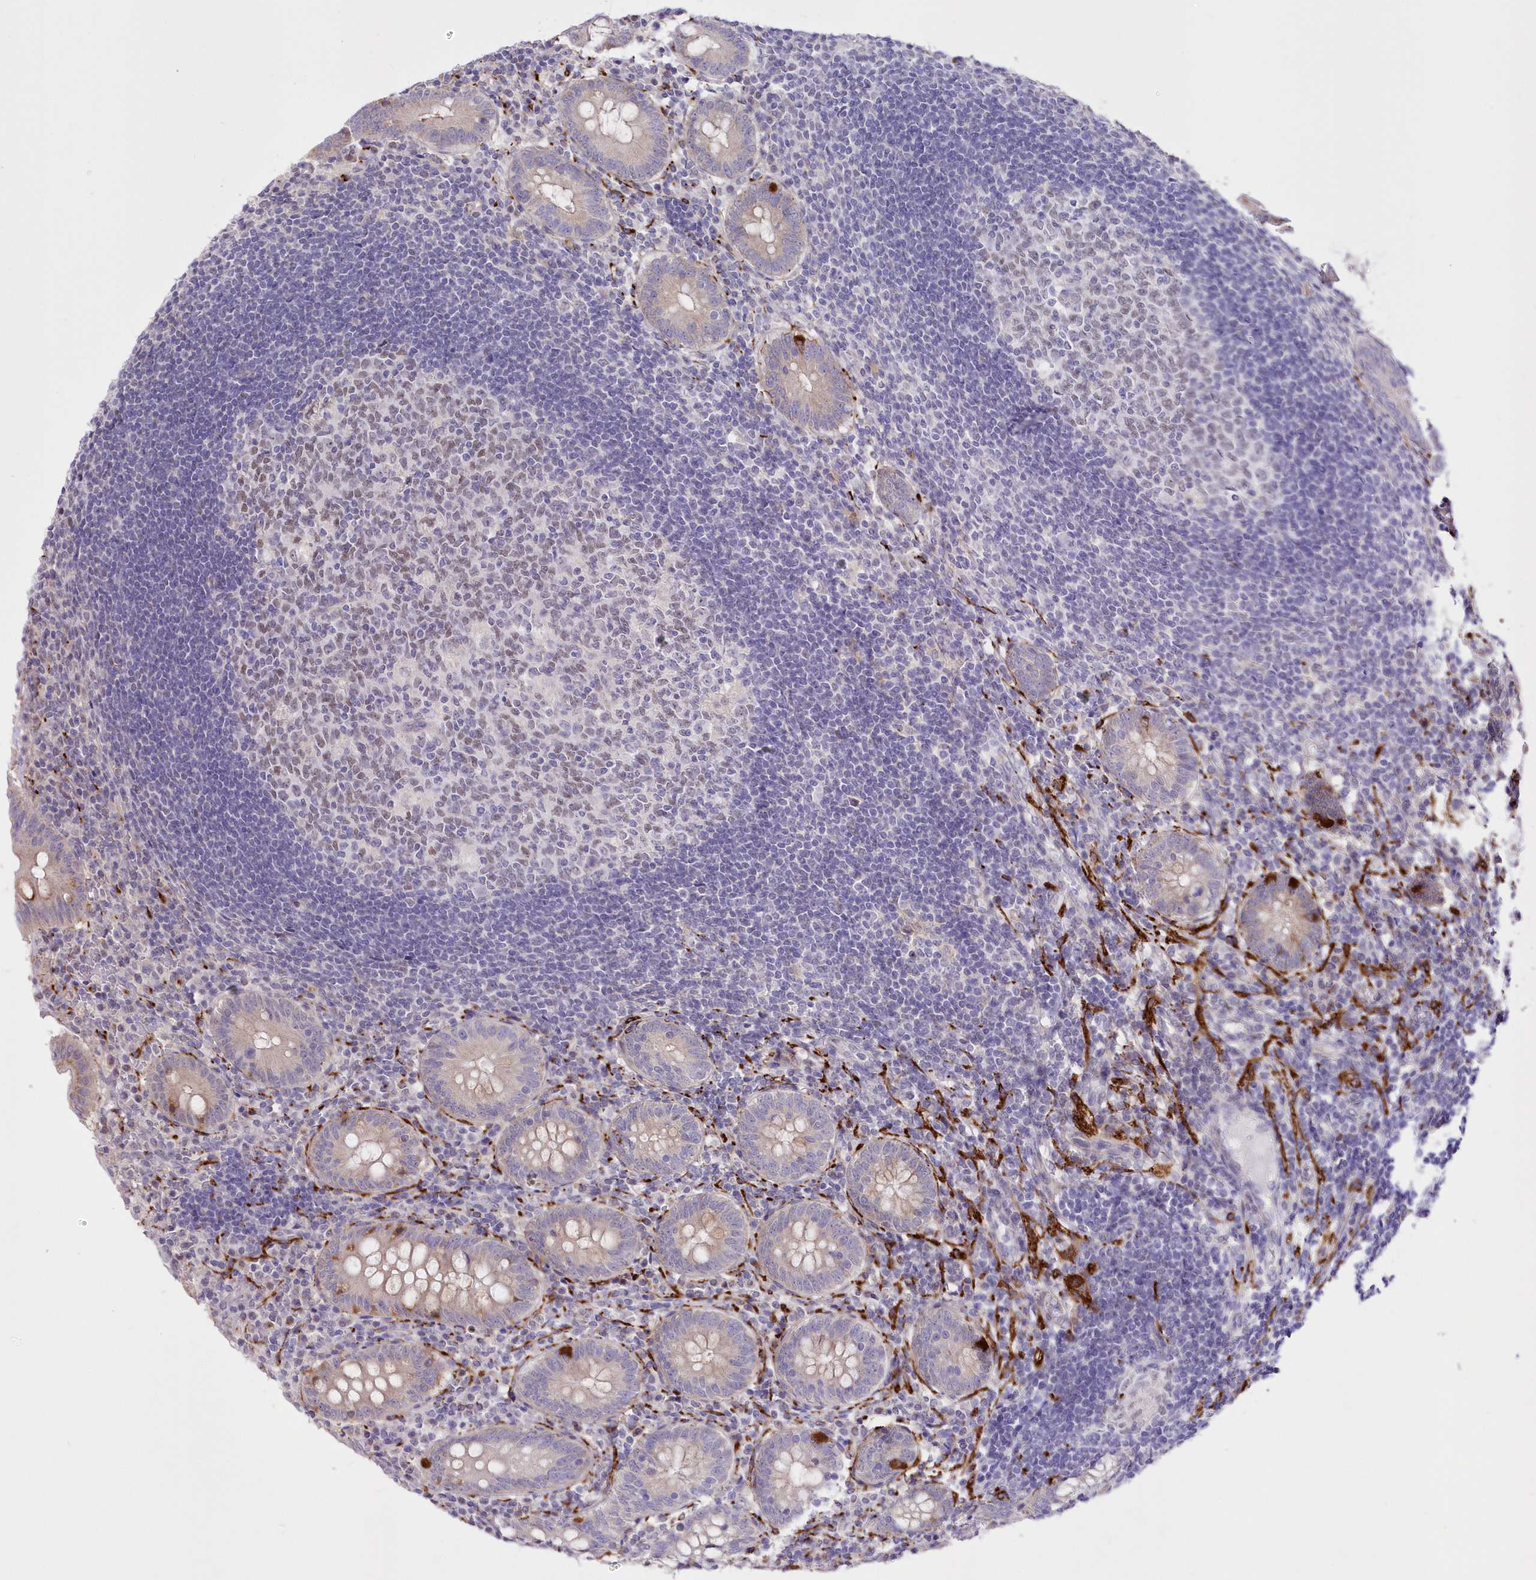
{"staining": {"intensity": "weak", "quantity": "25%-75%", "location": "cytoplasmic/membranous"}, "tissue": "appendix", "cell_type": "Glandular cells", "image_type": "normal", "snomed": [{"axis": "morphology", "description": "Normal tissue, NOS"}, {"axis": "topography", "description": "Appendix"}], "caption": "Glandular cells exhibit low levels of weak cytoplasmic/membranous expression in approximately 25%-75% of cells in benign human appendix. Using DAB (3,3'-diaminobenzidine) (brown) and hematoxylin (blue) stains, captured at high magnification using brightfield microscopy.", "gene": "FAM241B", "patient": {"sex": "female", "age": 54}}